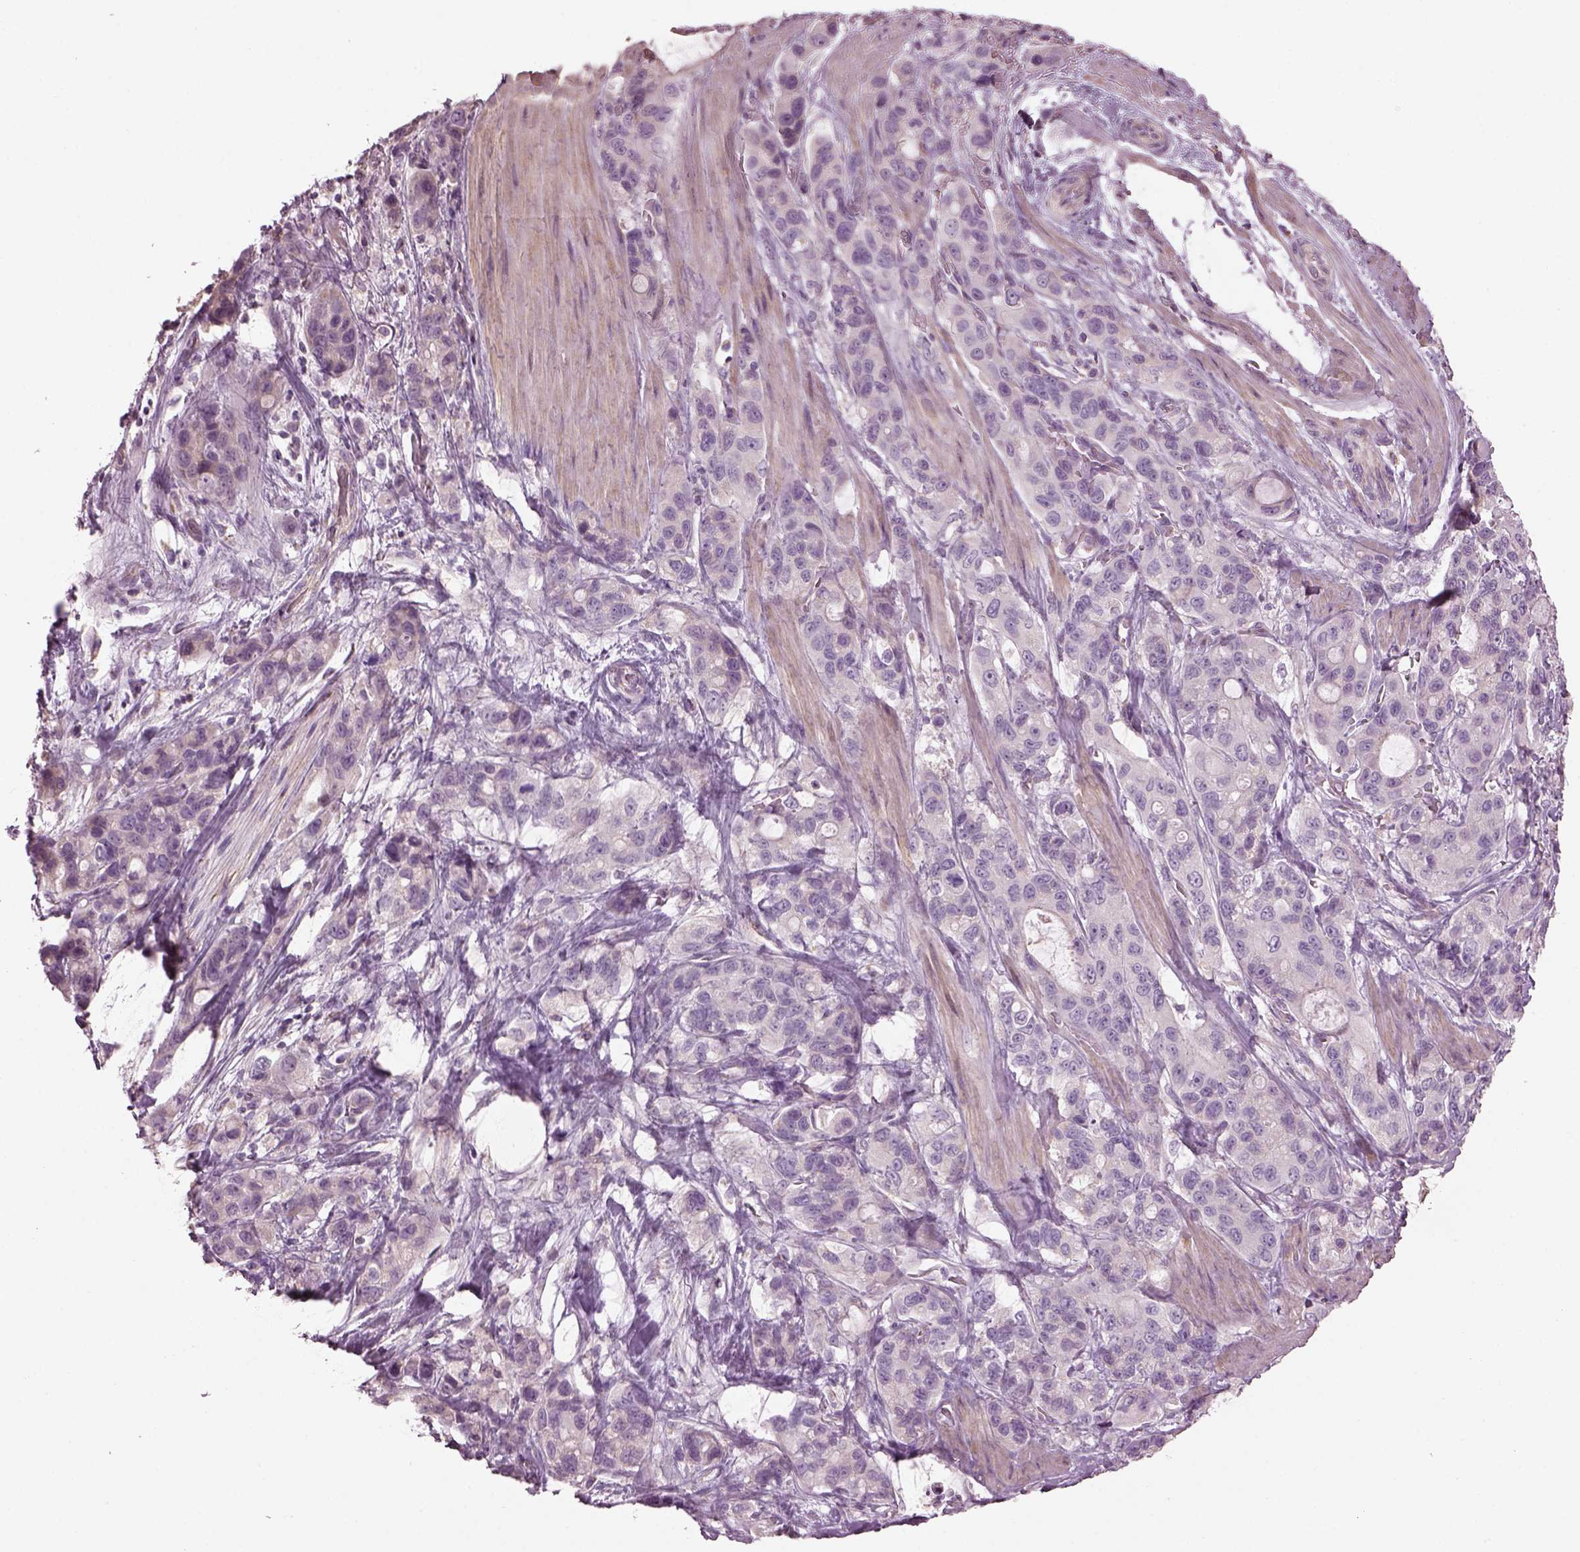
{"staining": {"intensity": "negative", "quantity": "none", "location": "none"}, "tissue": "stomach cancer", "cell_type": "Tumor cells", "image_type": "cancer", "snomed": [{"axis": "morphology", "description": "Adenocarcinoma, NOS"}, {"axis": "topography", "description": "Stomach"}], "caption": "Tumor cells show no significant protein positivity in stomach adenocarcinoma.", "gene": "SPATA7", "patient": {"sex": "male", "age": 63}}